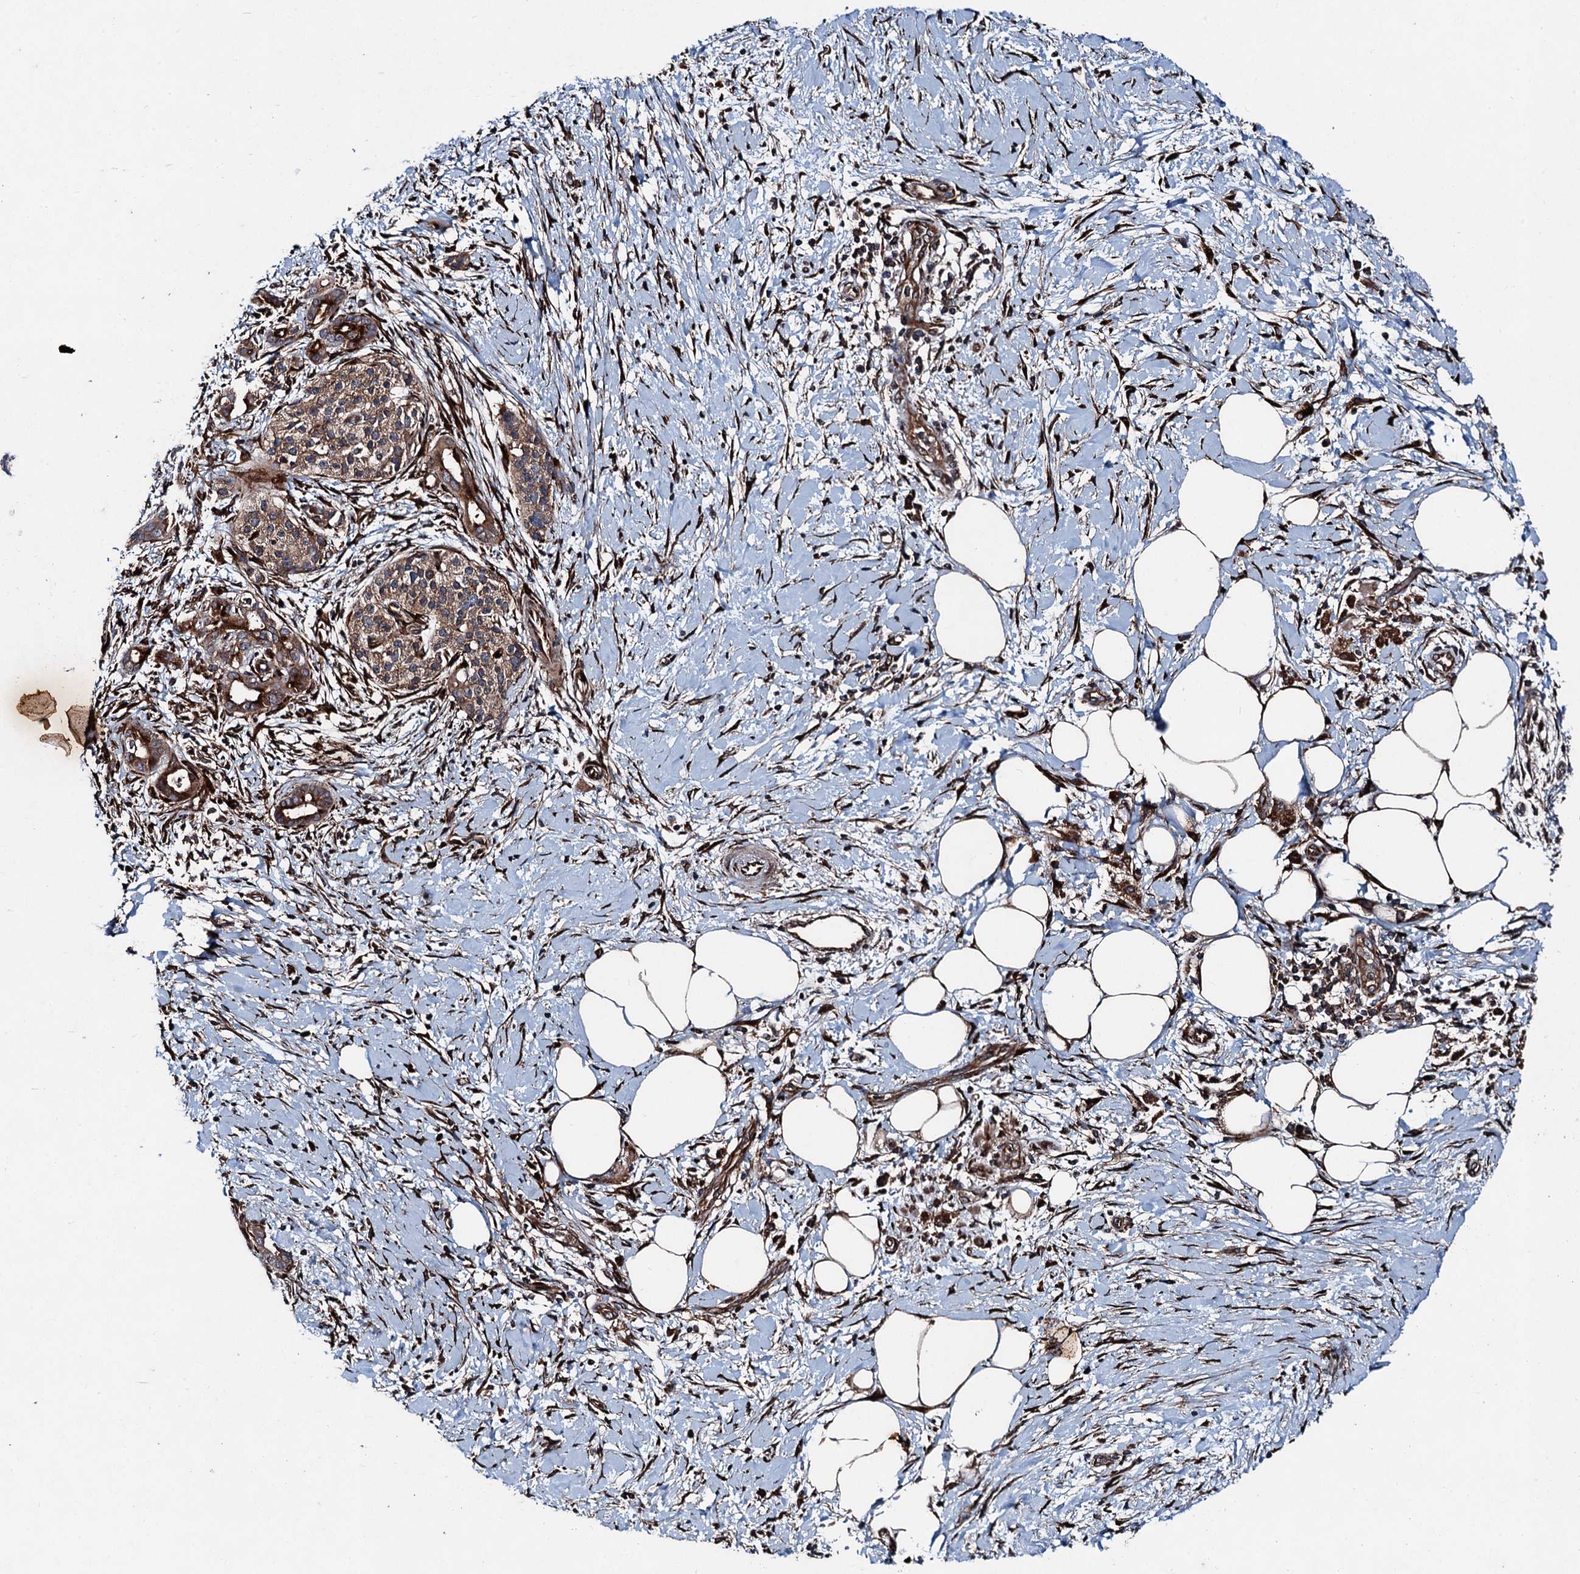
{"staining": {"intensity": "strong", "quantity": ">75%", "location": "cytoplasmic/membranous"}, "tissue": "pancreatic cancer", "cell_type": "Tumor cells", "image_type": "cancer", "snomed": [{"axis": "morphology", "description": "Adenocarcinoma, NOS"}, {"axis": "topography", "description": "Pancreas"}], "caption": "Brown immunohistochemical staining in pancreatic adenocarcinoma displays strong cytoplasmic/membranous positivity in about >75% of tumor cells.", "gene": "DDIAS", "patient": {"sex": "male", "age": 58}}